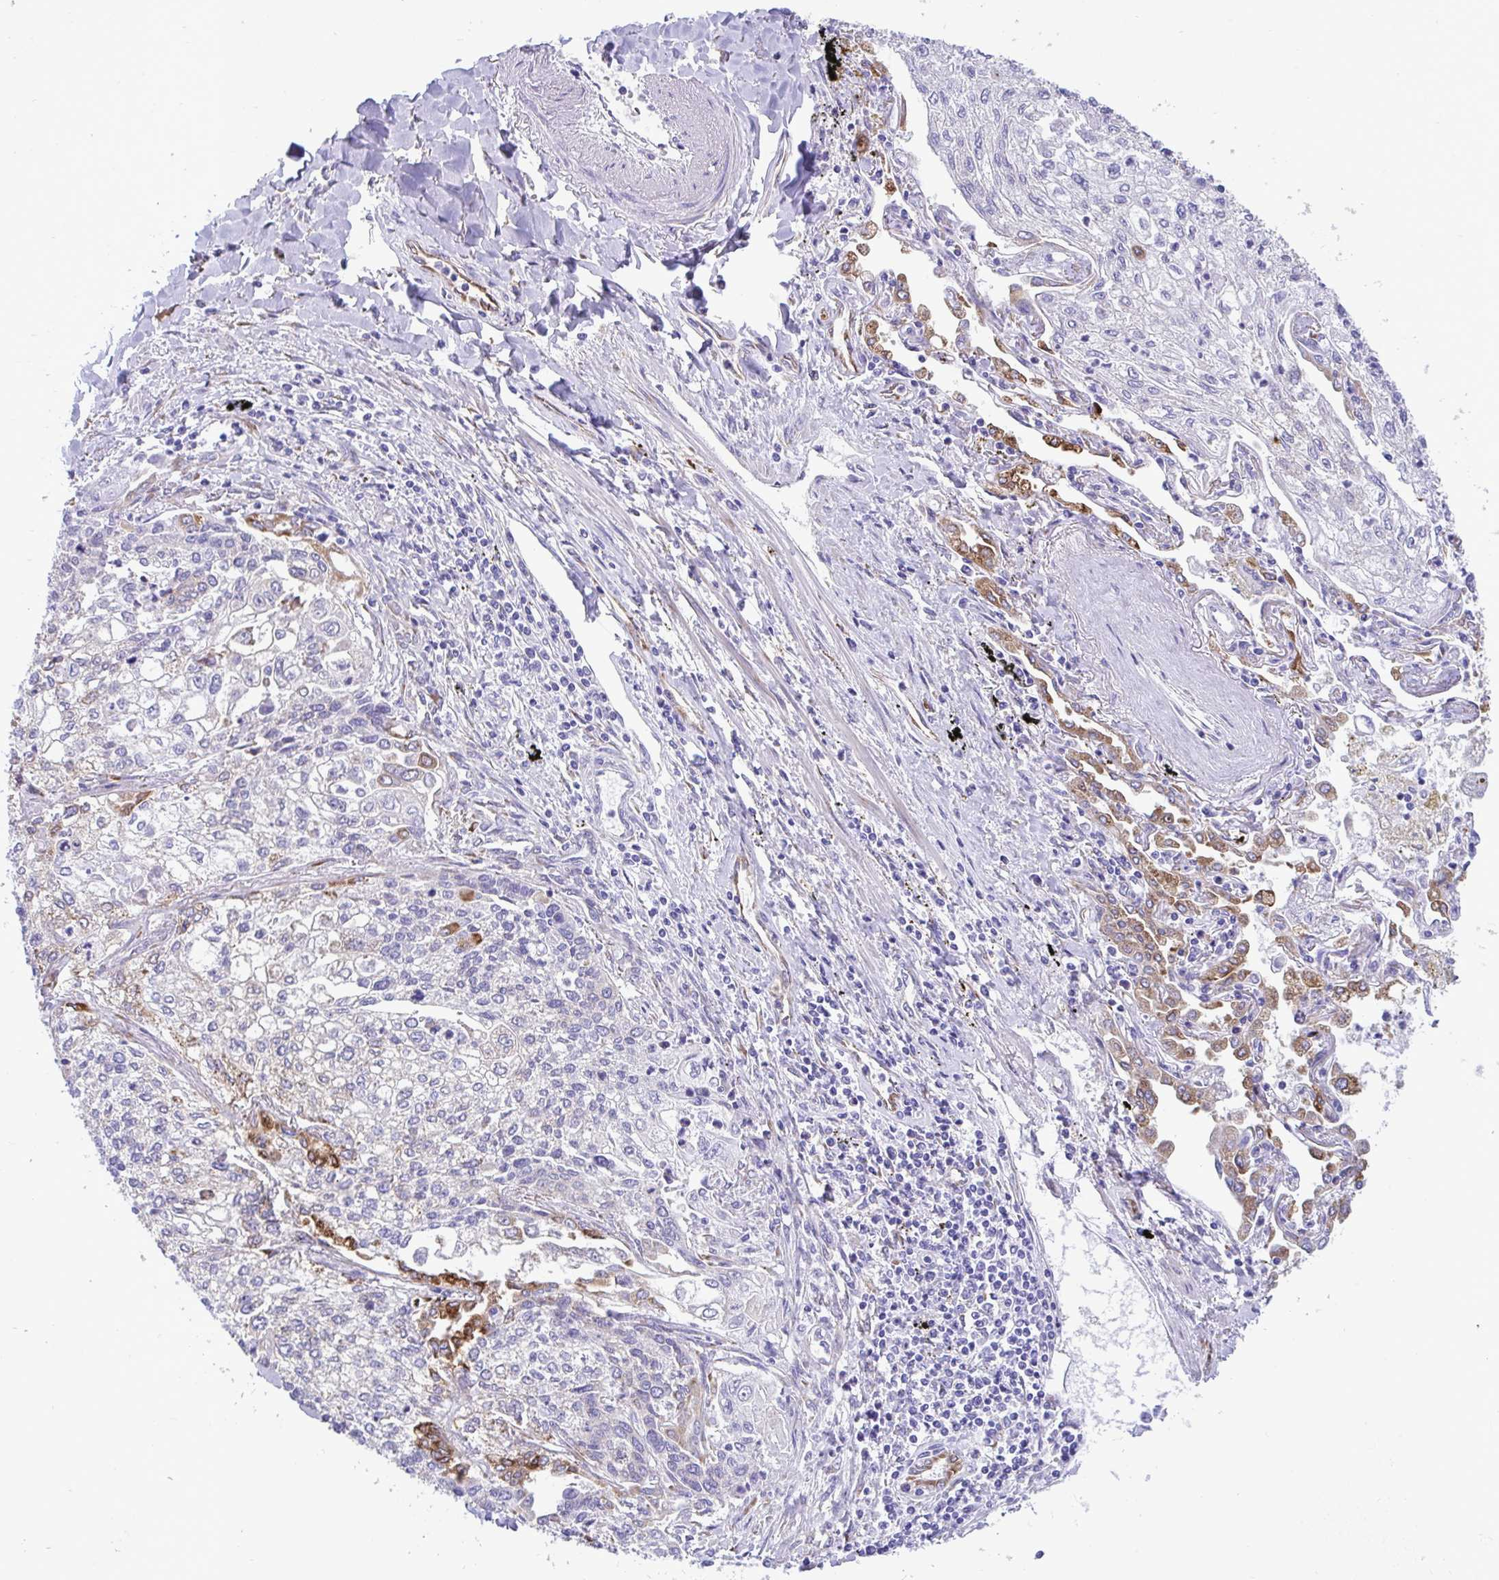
{"staining": {"intensity": "moderate", "quantity": "<25%", "location": "cytoplasmic/membranous"}, "tissue": "lung cancer", "cell_type": "Tumor cells", "image_type": "cancer", "snomed": [{"axis": "morphology", "description": "Squamous cell carcinoma, NOS"}, {"axis": "topography", "description": "Lung"}], "caption": "Lung squamous cell carcinoma stained with DAB (3,3'-diaminobenzidine) immunohistochemistry exhibits low levels of moderate cytoplasmic/membranous staining in approximately <25% of tumor cells.", "gene": "ASPH", "patient": {"sex": "male", "age": 74}}